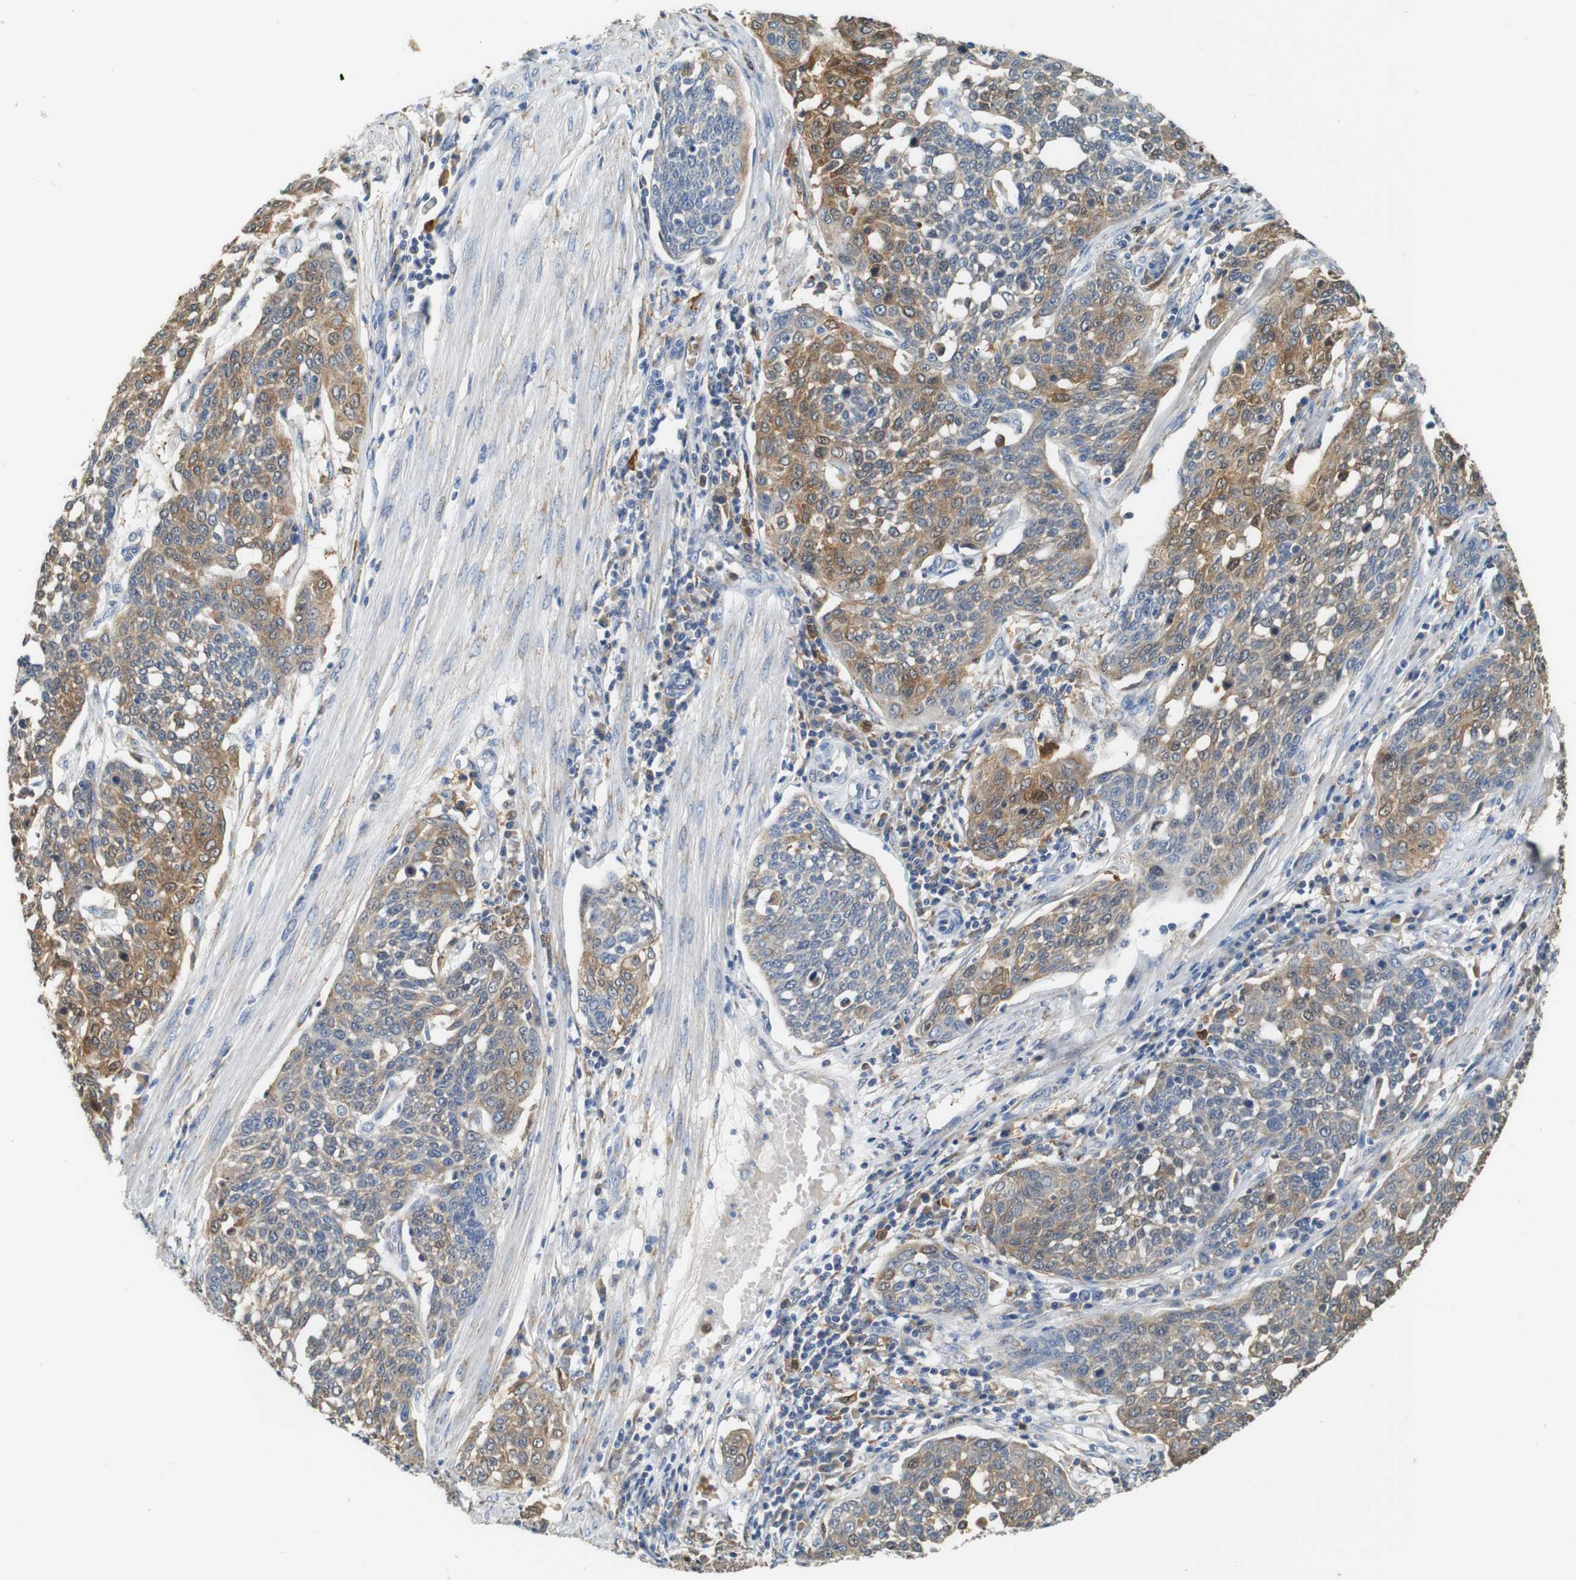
{"staining": {"intensity": "moderate", "quantity": ">75%", "location": "cytoplasmic/membranous"}, "tissue": "cervical cancer", "cell_type": "Tumor cells", "image_type": "cancer", "snomed": [{"axis": "morphology", "description": "Squamous cell carcinoma, NOS"}, {"axis": "topography", "description": "Cervix"}], "caption": "Immunohistochemical staining of cervical cancer demonstrates medium levels of moderate cytoplasmic/membranous expression in approximately >75% of tumor cells.", "gene": "NEBL", "patient": {"sex": "female", "age": 34}}